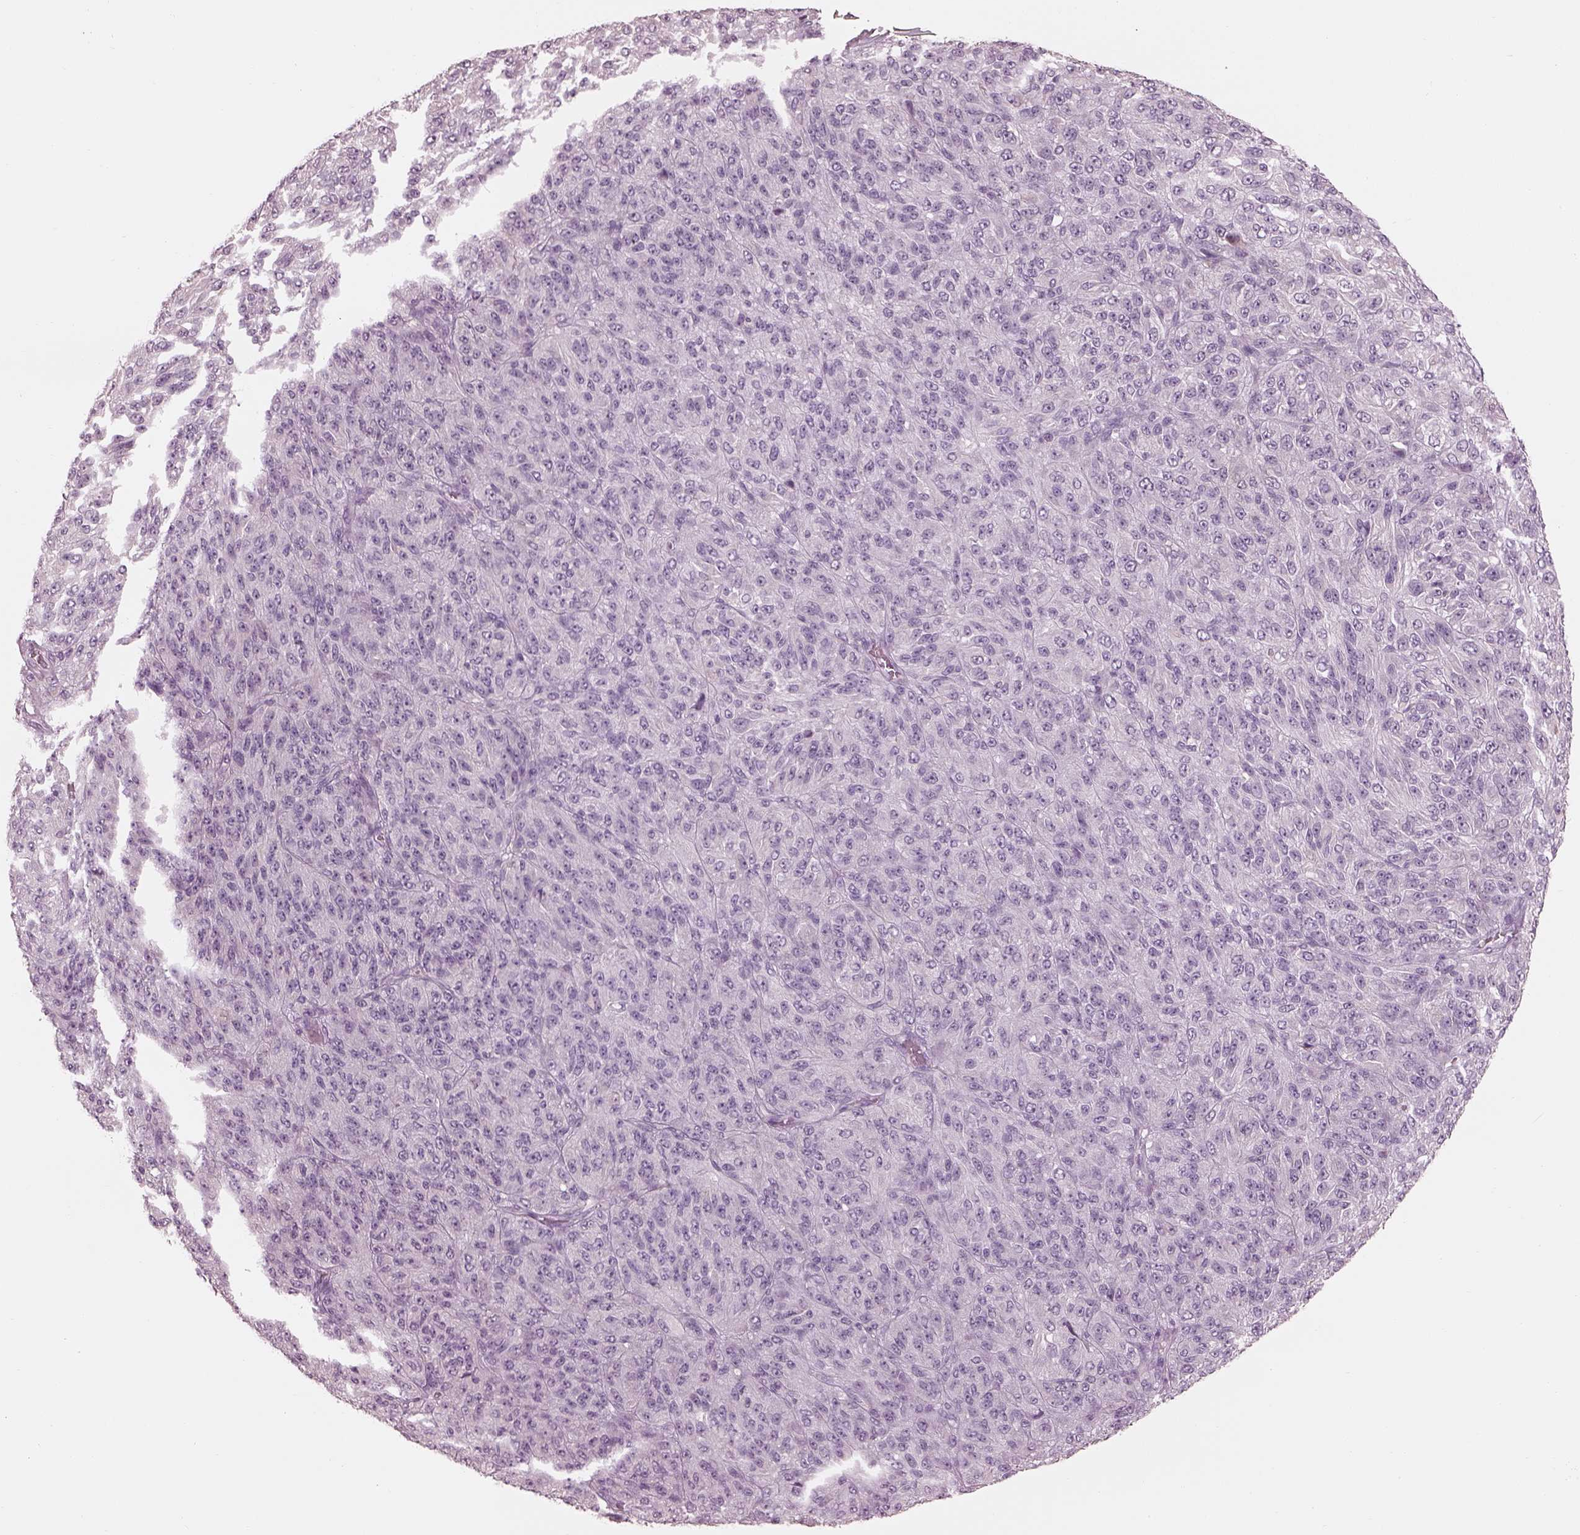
{"staining": {"intensity": "negative", "quantity": "none", "location": "none"}, "tissue": "melanoma", "cell_type": "Tumor cells", "image_type": "cancer", "snomed": [{"axis": "morphology", "description": "Malignant melanoma, Metastatic site"}, {"axis": "topography", "description": "Brain"}], "caption": "Tumor cells are negative for brown protein staining in malignant melanoma (metastatic site). (DAB (3,3'-diaminobenzidine) IHC, high magnification).", "gene": "RSPH9", "patient": {"sex": "female", "age": 56}}